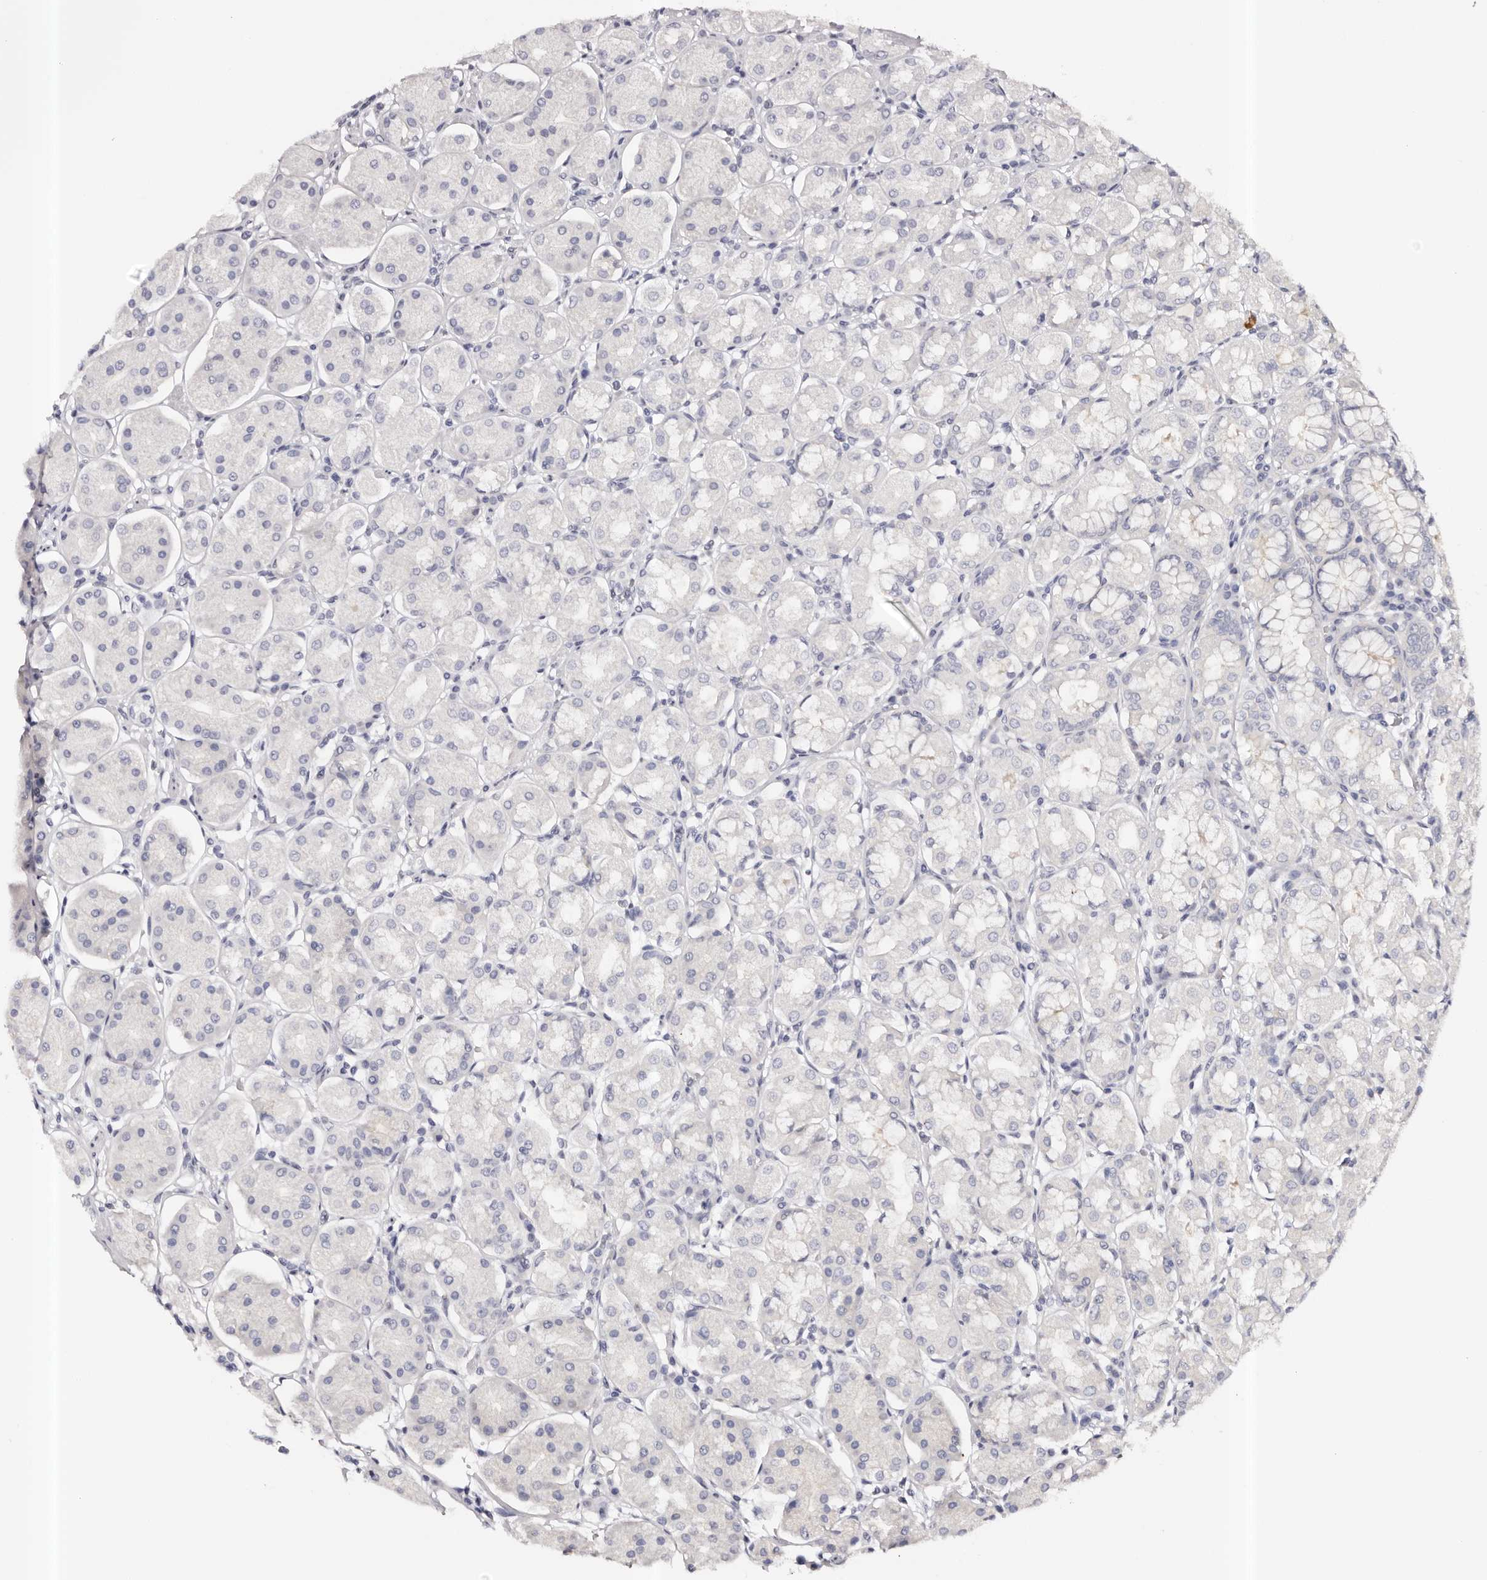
{"staining": {"intensity": "negative", "quantity": "none", "location": "none"}, "tissue": "stomach", "cell_type": "Glandular cells", "image_type": "normal", "snomed": [{"axis": "morphology", "description": "Normal tissue, NOS"}, {"axis": "topography", "description": "Stomach"}, {"axis": "topography", "description": "Stomach, lower"}], "caption": "The photomicrograph reveals no staining of glandular cells in unremarkable stomach. The staining was performed using DAB to visualize the protein expression in brown, while the nuclei were stained in blue with hematoxylin (Magnification: 20x).", "gene": "ROM1", "patient": {"sex": "female", "age": 56}}